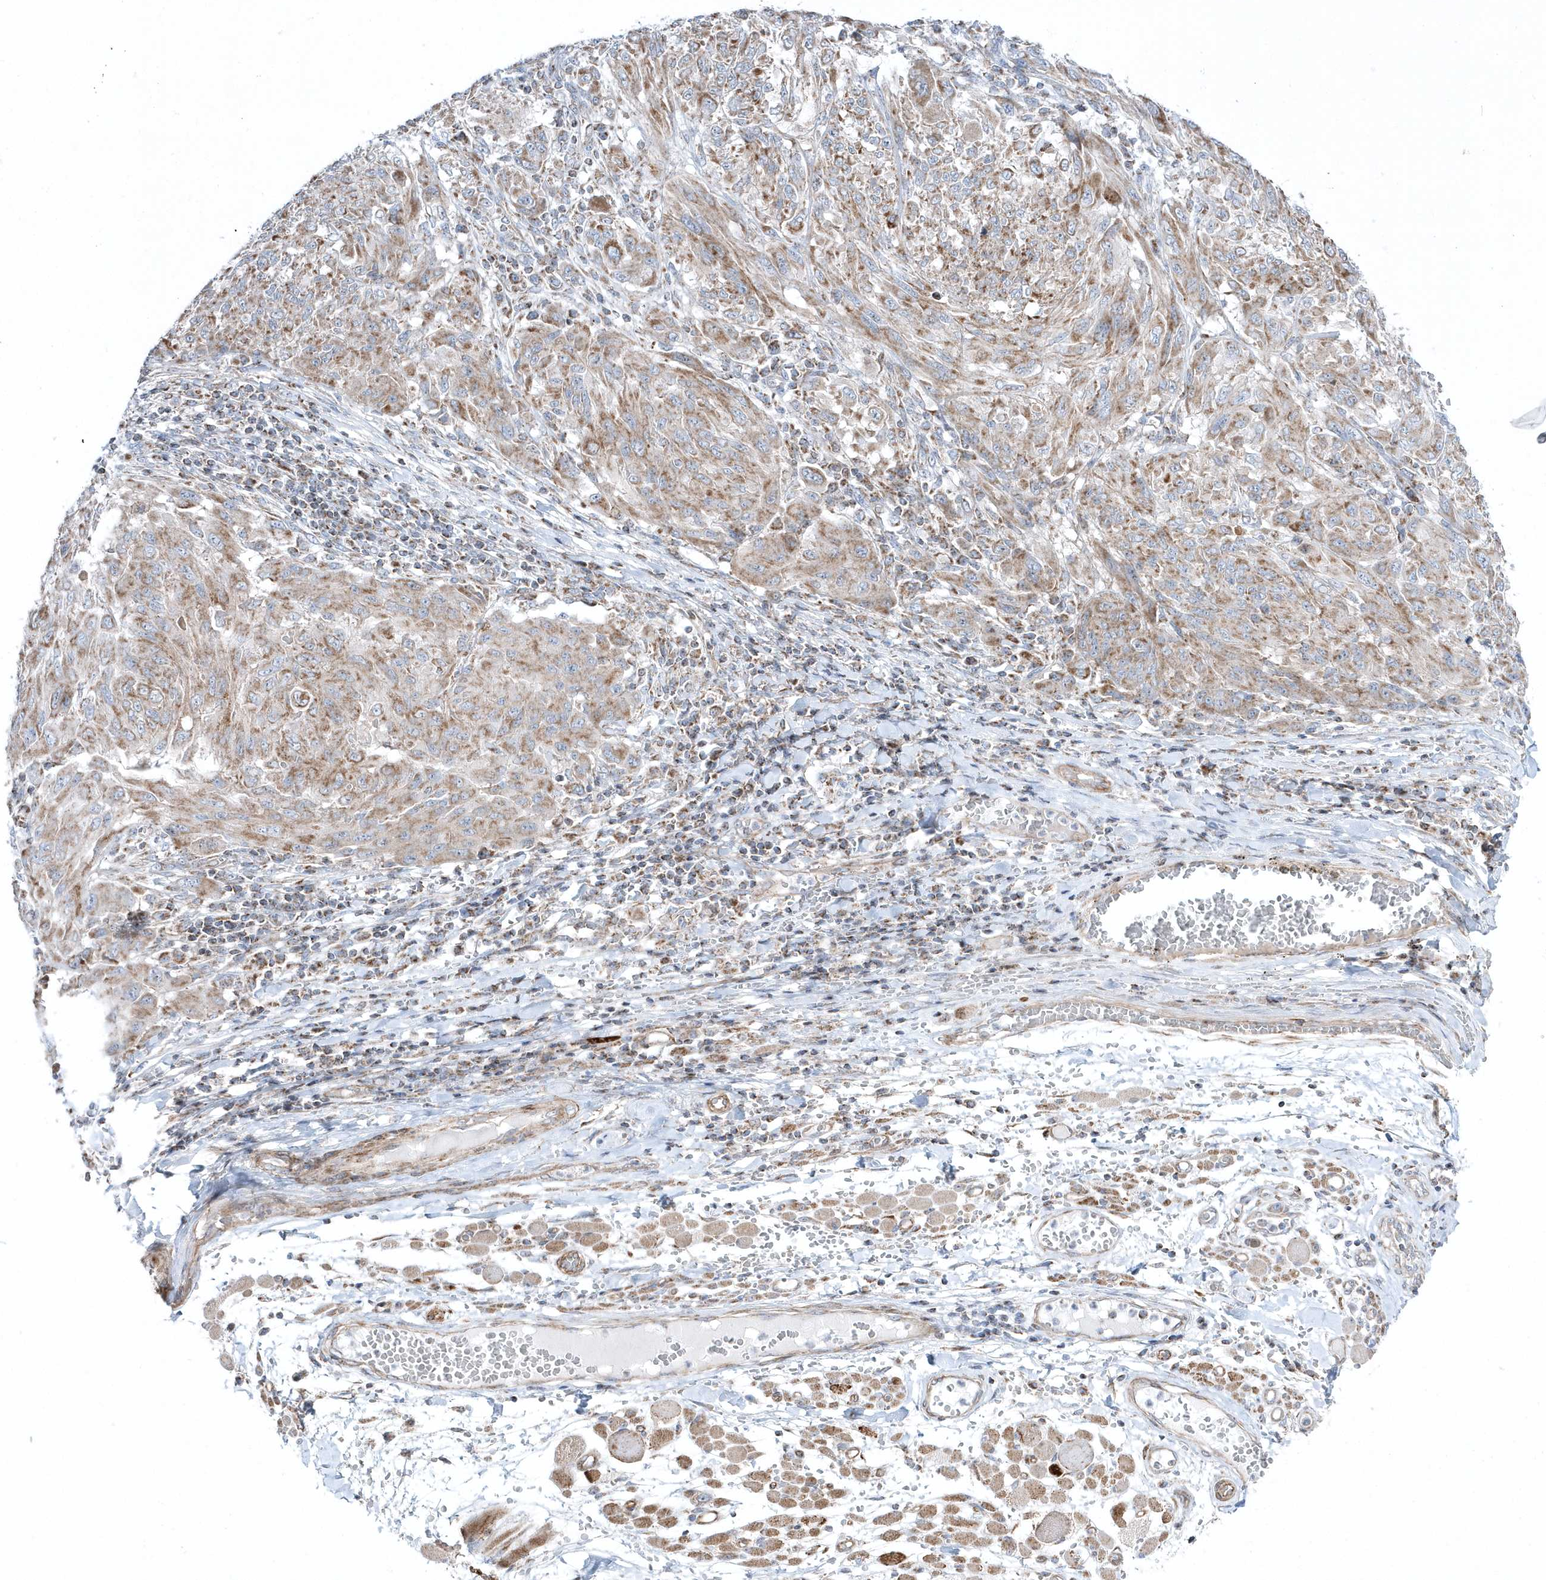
{"staining": {"intensity": "moderate", "quantity": ">75%", "location": "cytoplasmic/membranous"}, "tissue": "melanoma", "cell_type": "Tumor cells", "image_type": "cancer", "snomed": [{"axis": "morphology", "description": "Malignant melanoma, NOS"}, {"axis": "topography", "description": "Skin"}], "caption": "This is a micrograph of immunohistochemistry staining of melanoma, which shows moderate positivity in the cytoplasmic/membranous of tumor cells.", "gene": "OPA1", "patient": {"sex": "female", "age": 91}}